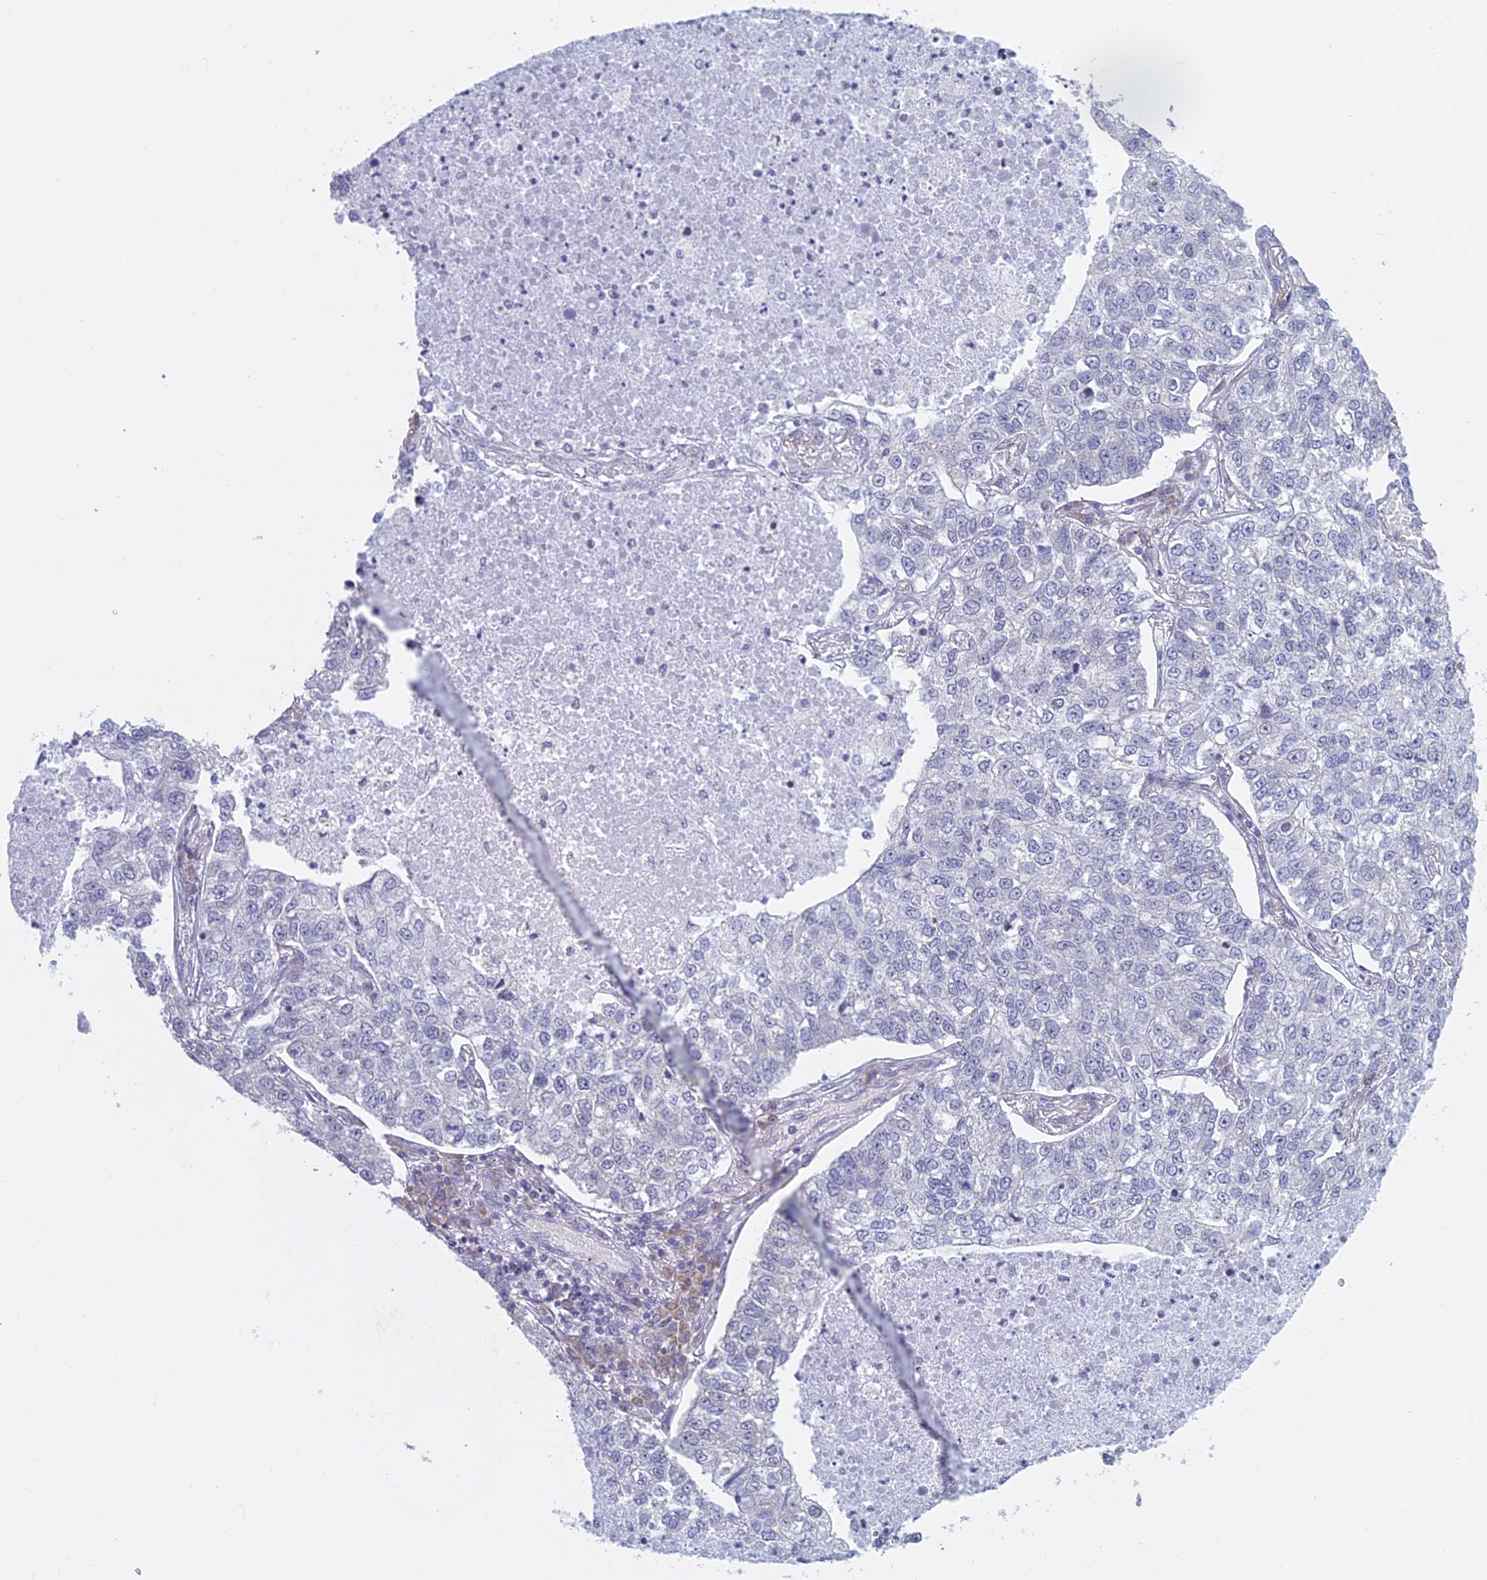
{"staining": {"intensity": "negative", "quantity": "none", "location": "none"}, "tissue": "lung cancer", "cell_type": "Tumor cells", "image_type": "cancer", "snomed": [{"axis": "morphology", "description": "Adenocarcinoma, NOS"}, {"axis": "topography", "description": "Lung"}], "caption": "Lung cancer (adenocarcinoma) was stained to show a protein in brown. There is no significant expression in tumor cells. (Stains: DAB (3,3'-diaminobenzidine) IHC with hematoxylin counter stain, Microscopy: brightfield microscopy at high magnification).", "gene": "RPS19BP1", "patient": {"sex": "male", "age": 49}}